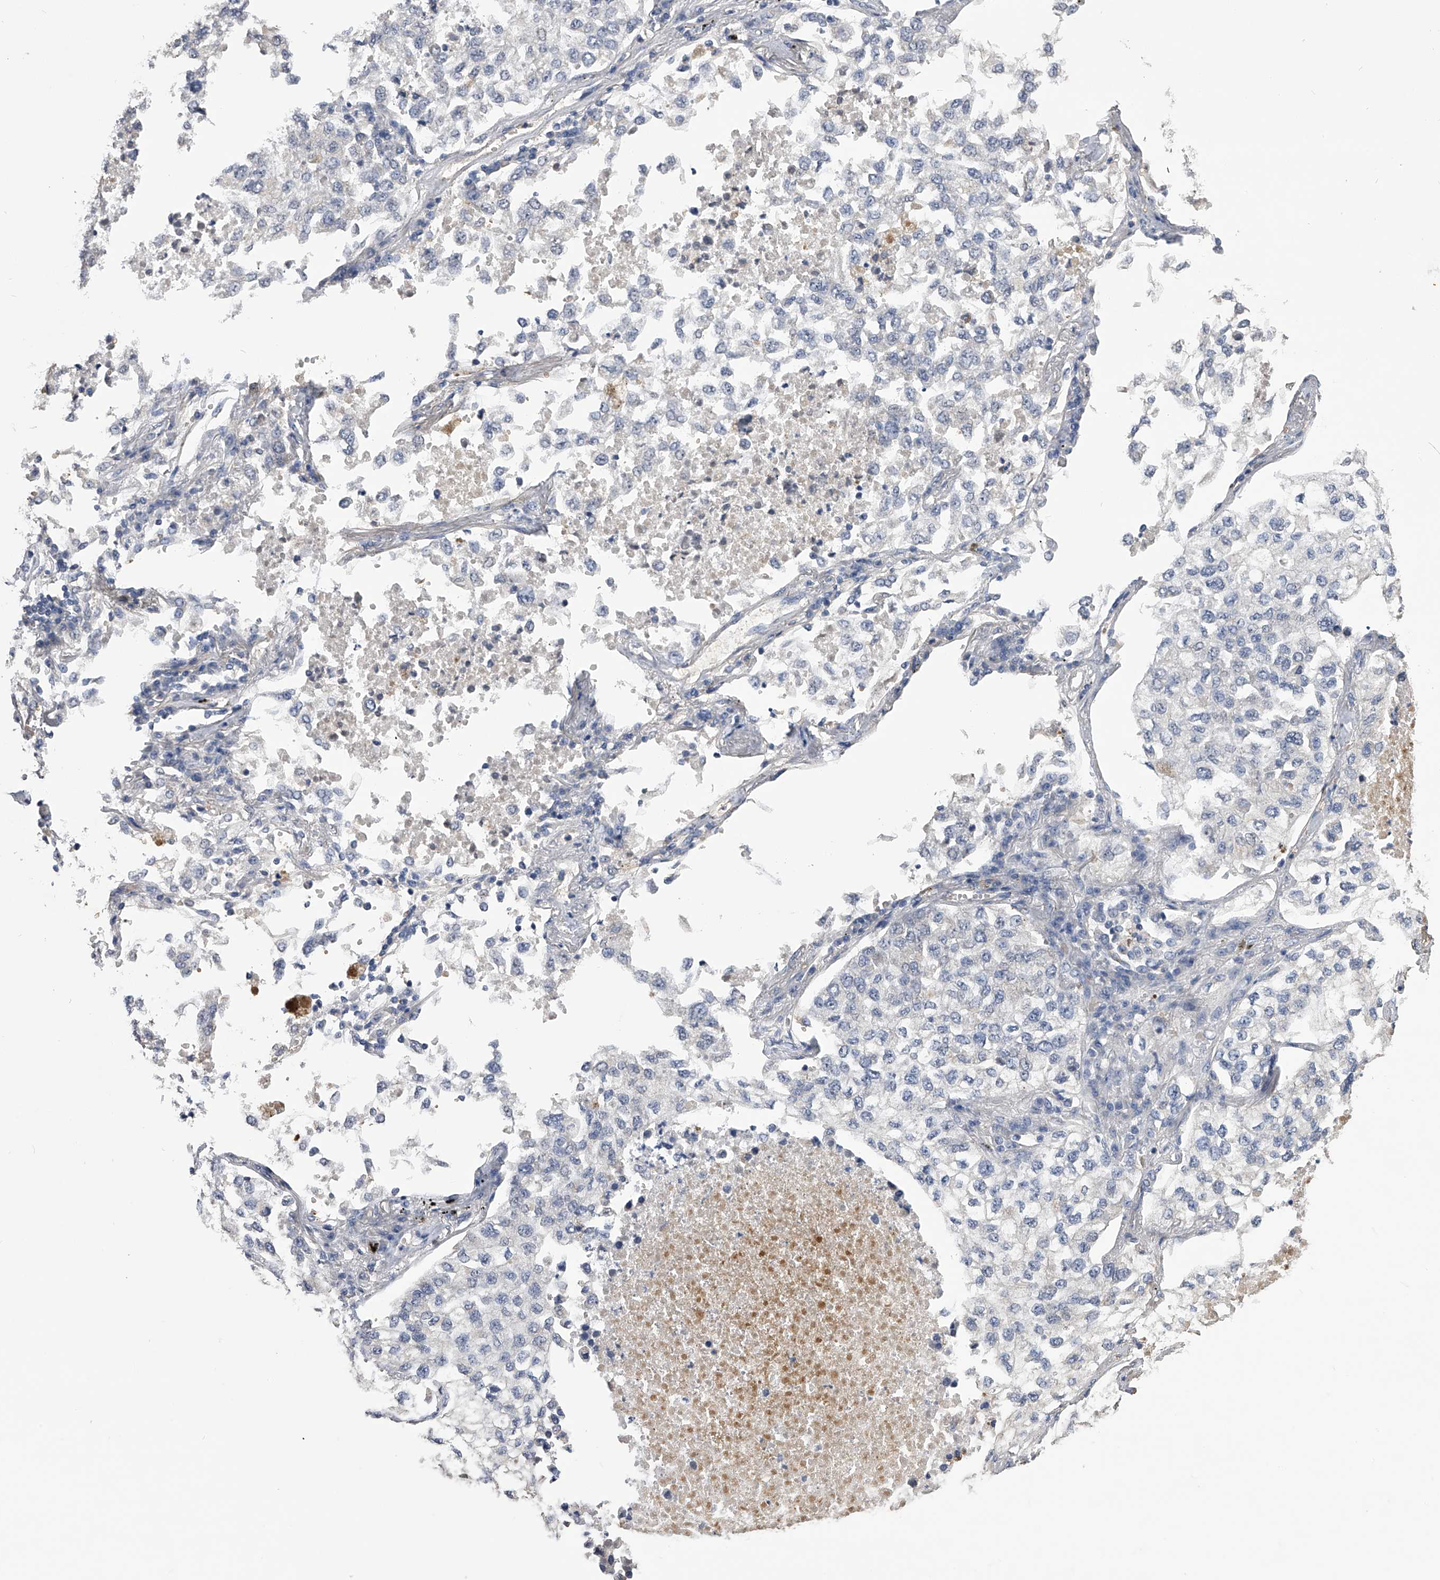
{"staining": {"intensity": "negative", "quantity": "none", "location": "none"}, "tissue": "lung cancer", "cell_type": "Tumor cells", "image_type": "cancer", "snomed": [{"axis": "morphology", "description": "Adenocarcinoma, NOS"}, {"axis": "topography", "description": "Lung"}], "caption": "IHC histopathology image of neoplastic tissue: lung cancer stained with DAB (3,3'-diaminobenzidine) shows no significant protein staining in tumor cells.", "gene": "MDN1", "patient": {"sex": "male", "age": 63}}